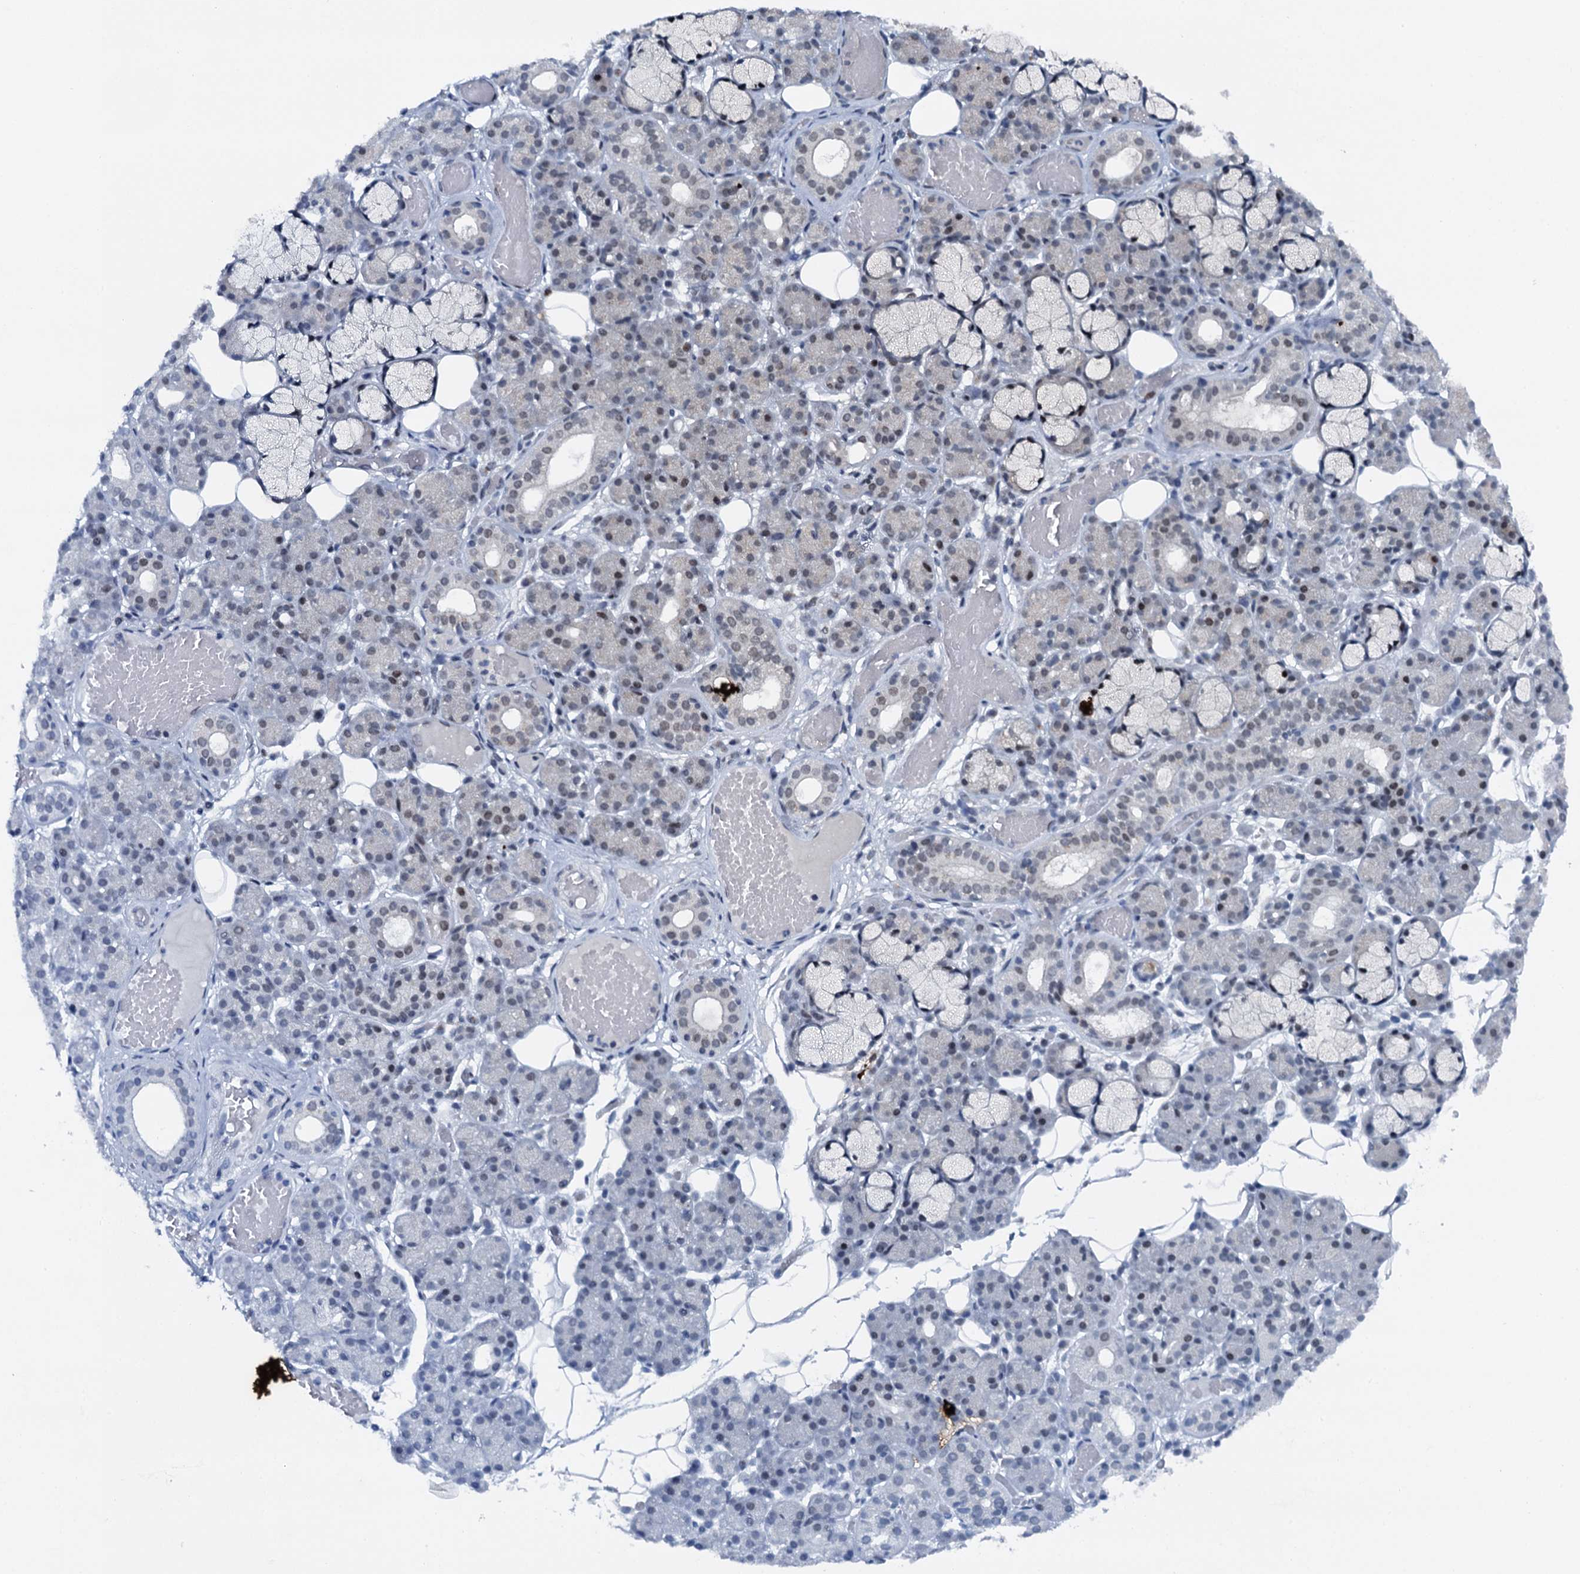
{"staining": {"intensity": "weak", "quantity": "25%-75%", "location": "nuclear"}, "tissue": "salivary gland", "cell_type": "Glandular cells", "image_type": "normal", "snomed": [{"axis": "morphology", "description": "Normal tissue, NOS"}, {"axis": "topography", "description": "Salivary gland"}], "caption": "A brown stain highlights weak nuclear expression of a protein in glandular cells of normal human salivary gland. (Stains: DAB (3,3'-diaminobenzidine) in brown, nuclei in blue, Microscopy: brightfield microscopy at high magnification).", "gene": "RUFY2", "patient": {"sex": "male", "age": 63}}